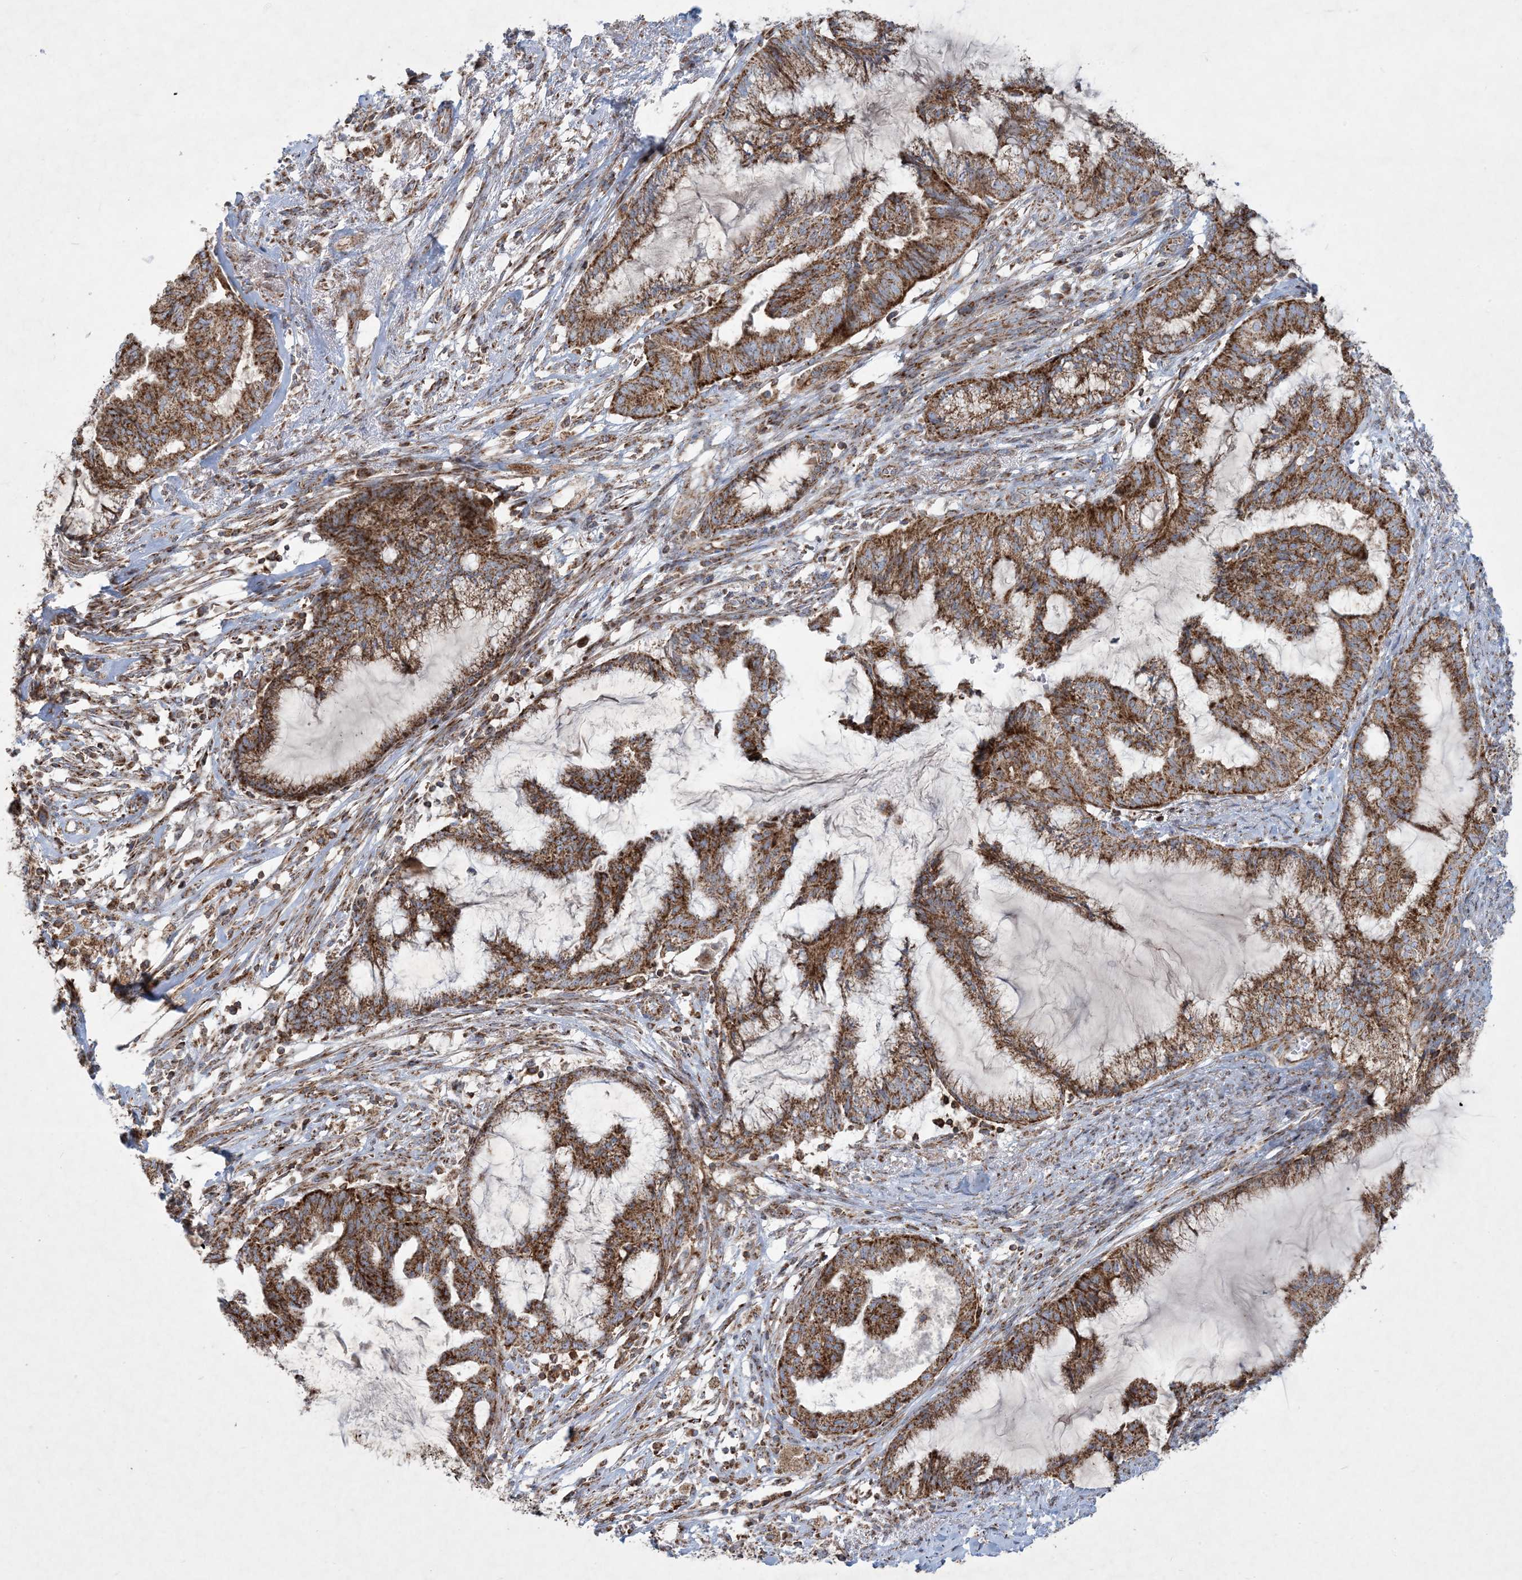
{"staining": {"intensity": "strong", "quantity": ">75%", "location": "cytoplasmic/membranous"}, "tissue": "endometrial cancer", "cell_type": "Tumor cells", "image_type": "cancer", "snomed": [{"axis": "morphology", "description": "Adenocarcinoma, NOS"}, {"axis": "topography", "description": "Endometrium"}], "caption": "Human endometrial cancer stained for a protein (brown) exhibits strong cytoplasmic/membranous positive staining in about >75% of tumor cells.", "gene": "BEND4", "patient": {"sex": "female", "age": 86}}